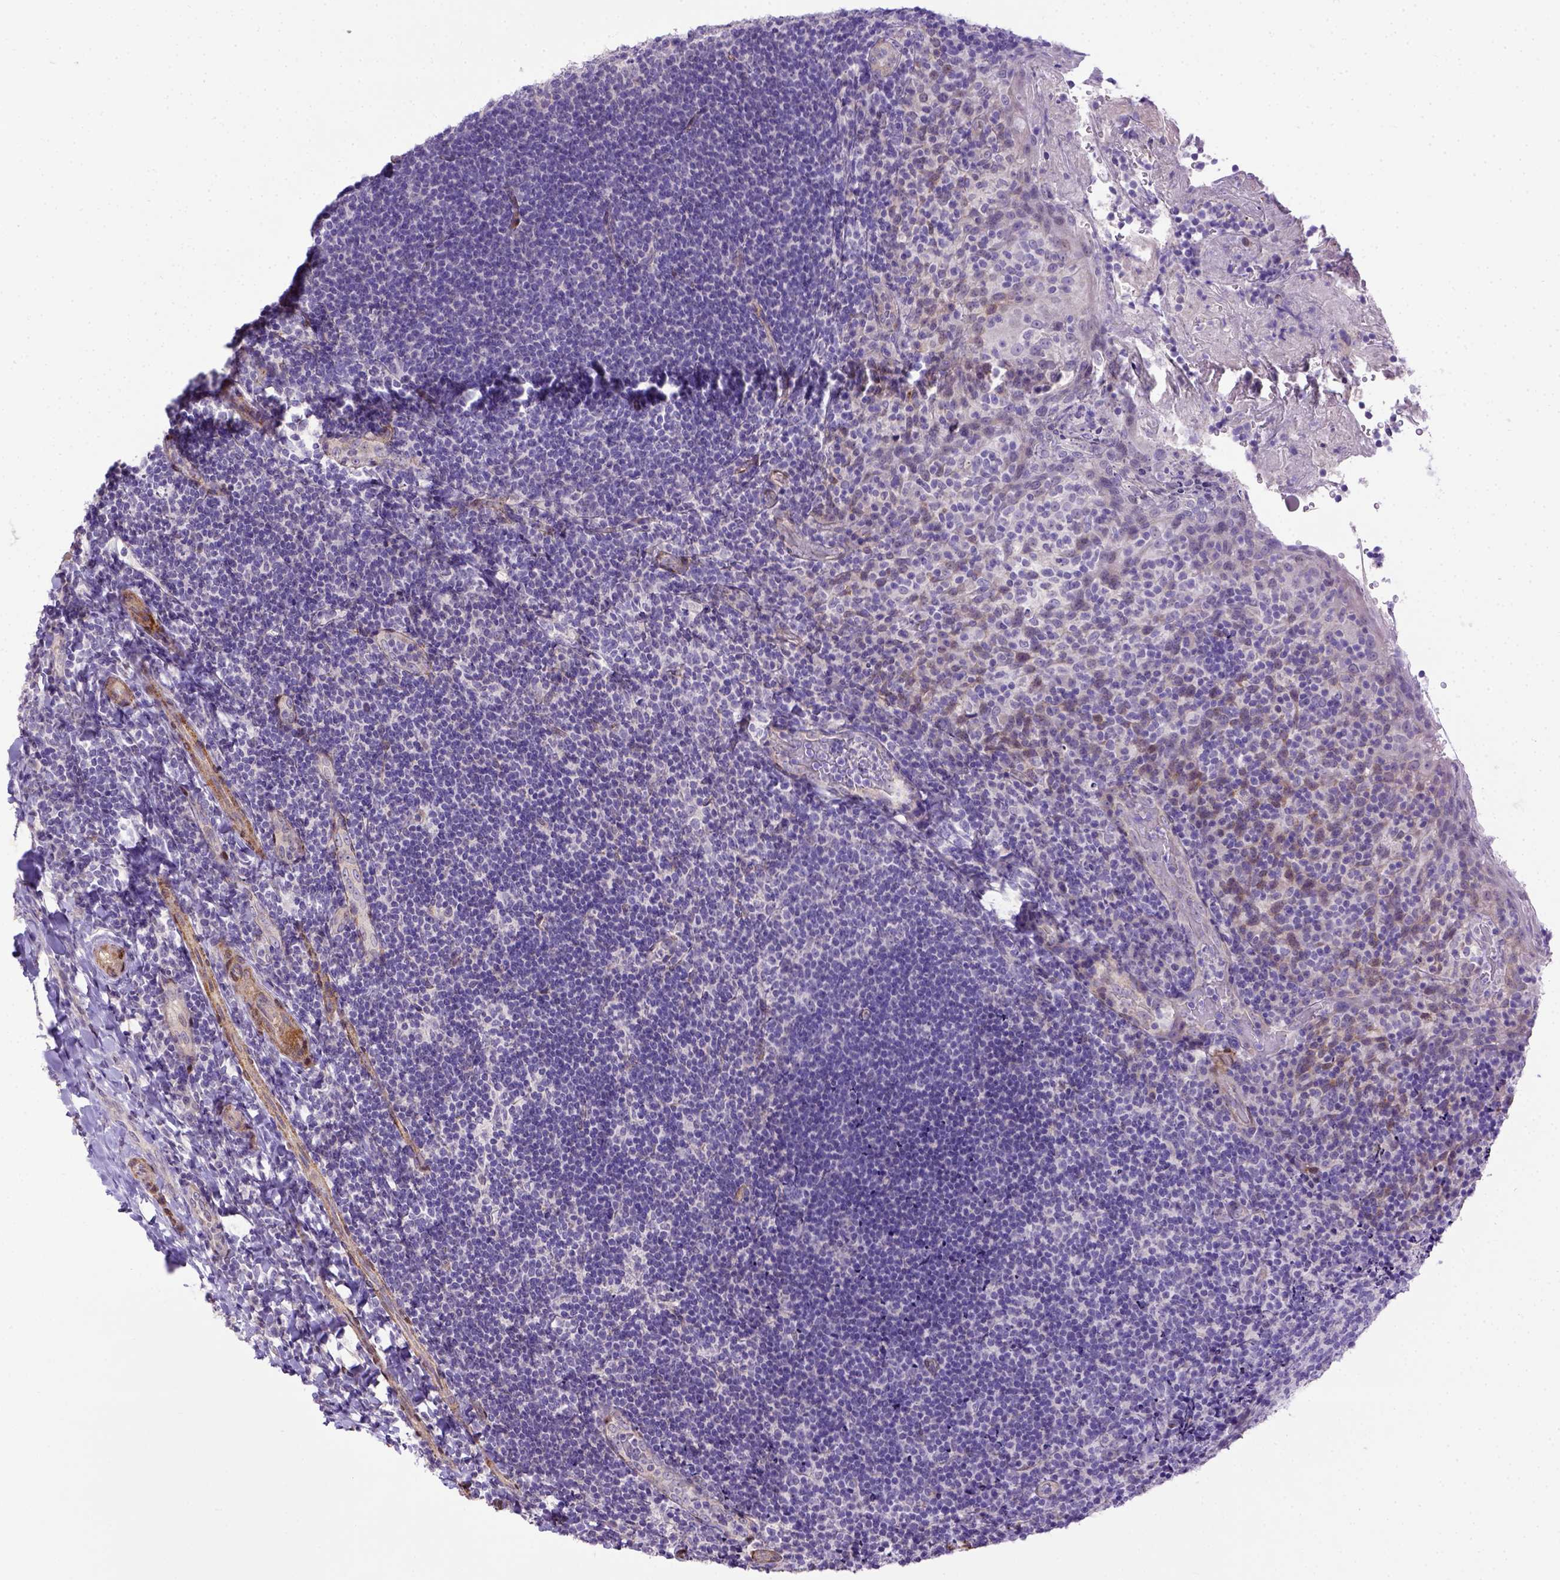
{"staining": {"intensity": "negative", "quantity": "none", "location": "none"}, "tissue": "tonsil", "cell_type": "Germinal center cells", "image_type": "normal", "snomed": [{"axis": "morphology", "description": "Normal tissue, NOS"}, {"axis": "topography", "description": "Tonsil"}], "caption": "Immunohistochemical staining of normal tonsil demonstrates no significant staining in germinal center cells. Nuclei are stained in blue.", "gene": "BTN1A1", "patient": {"sex": "female", "age": 10}}